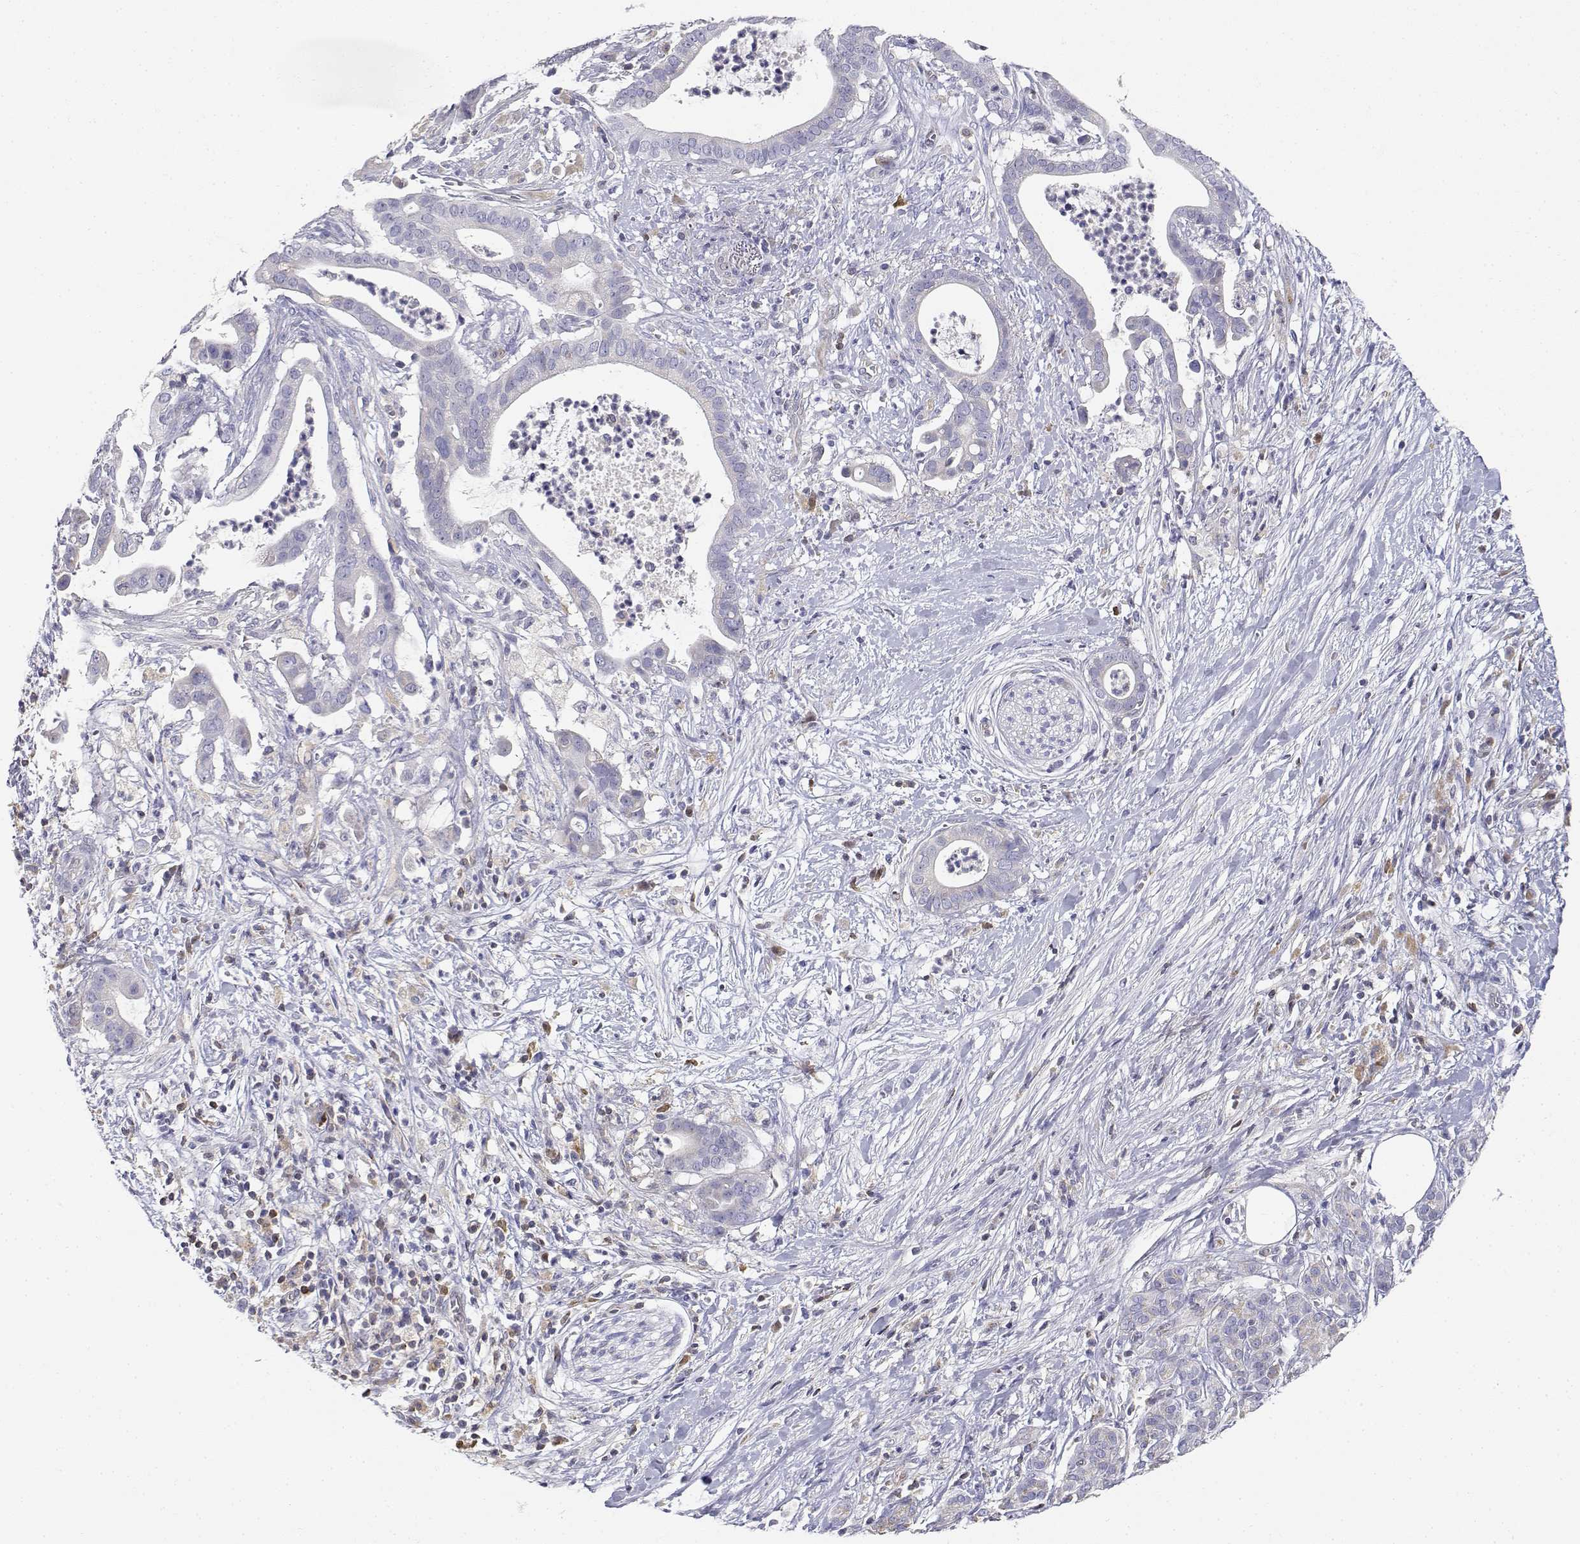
{"staining": {"intensity": "negative", "quantity": "none", "location": "none"}, "tissue": "pancreatic cancer", "cell_type": "Tumor cells", "image_type": "cancer", "snomed": [{"axis": "morphology", "description": "Adenocarcinoma, NOS"}, {"axis": "topography", "description": "Pancreas"}], "caption": "An image of adenocarcinoma (pancreatic) stained for a protein shows no brown staining in tumor cells.", "gene": "ADA", "patient": {"sex": "male", "age": 61}}